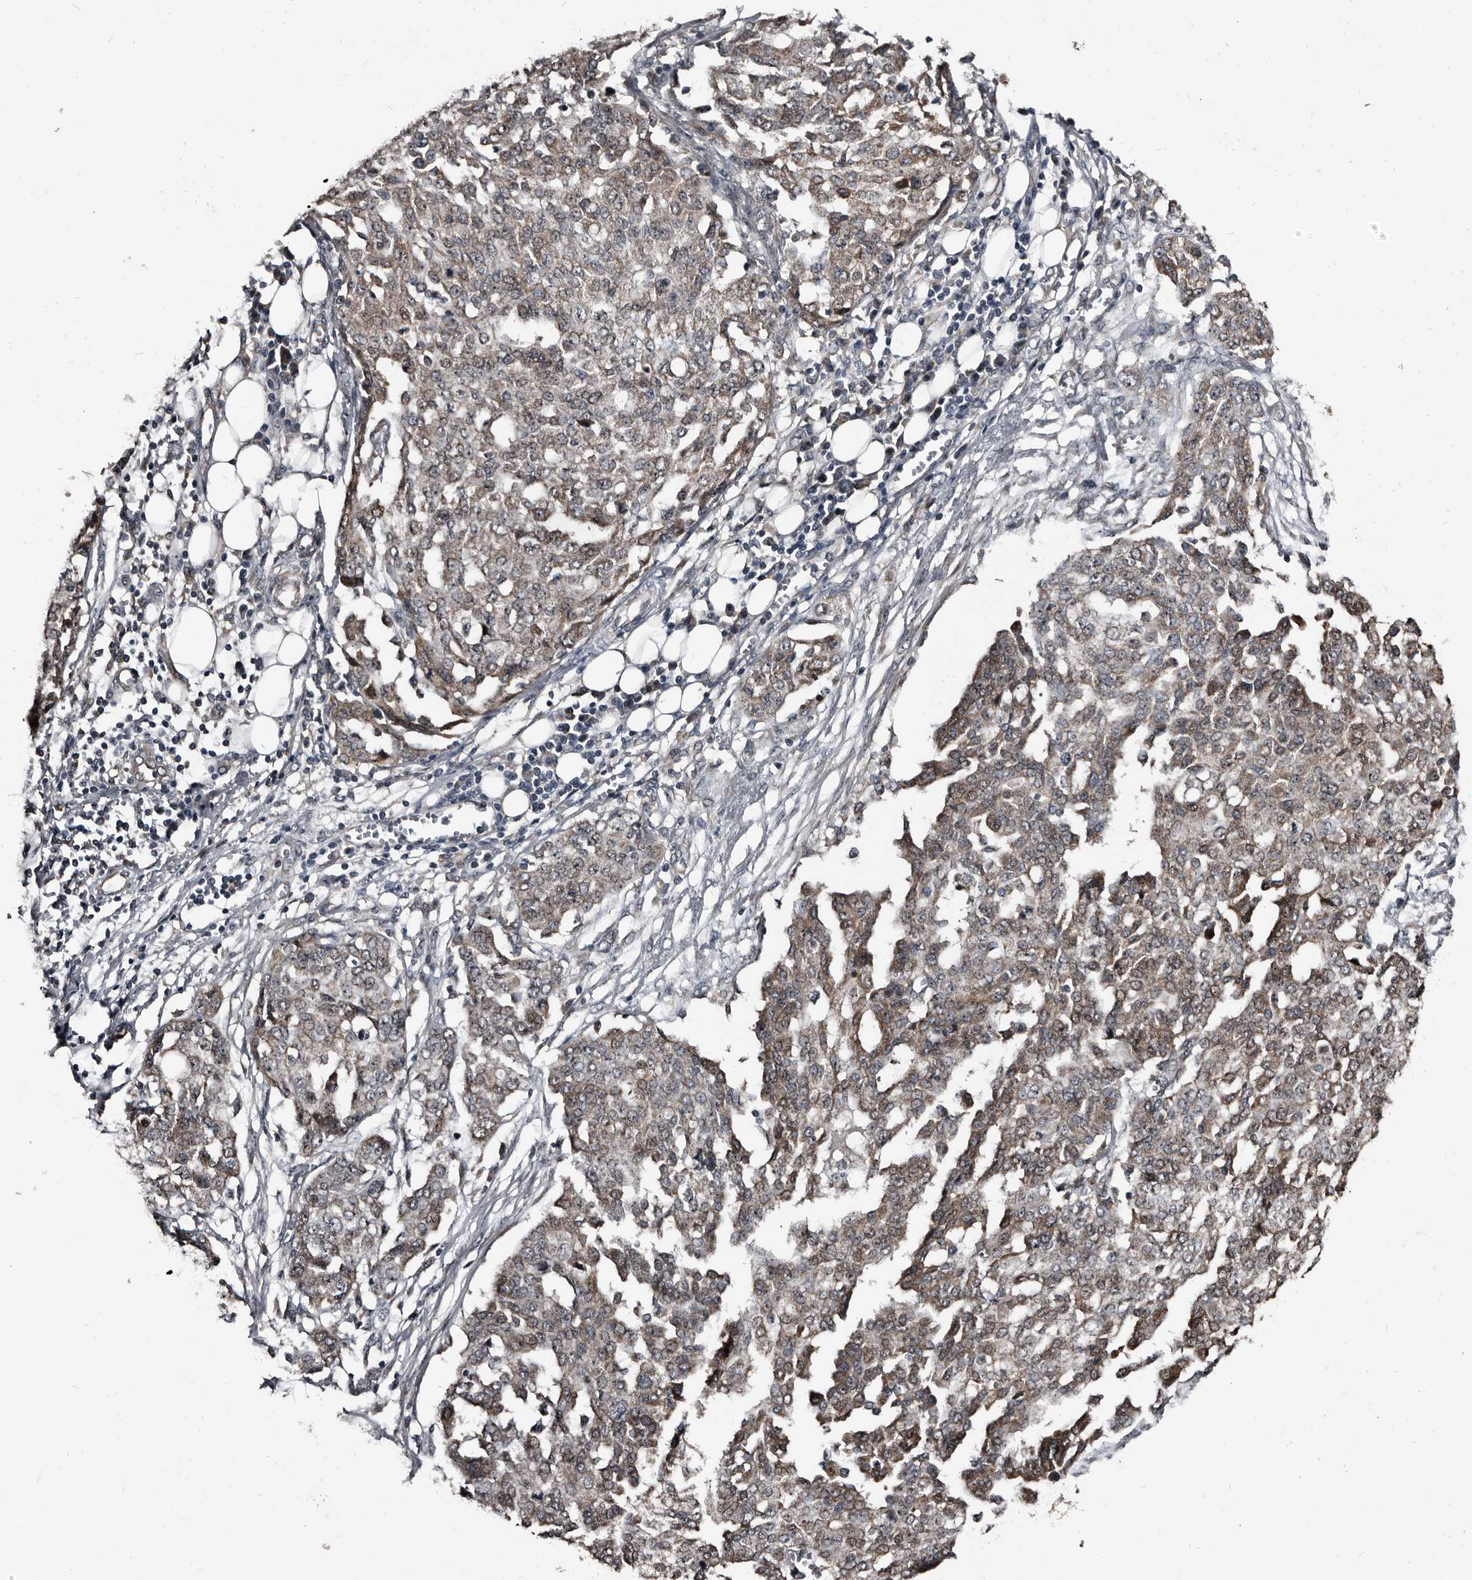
{"staining": {"intensity": "weak", "quantity": "25%-75%", "location": "cytoplasmic/membranous,nuclear"}, "tissue": "ovarian cancer", "cell_type": "Tumor cells", "image_type": "cancer", "snomed": [{"axis": "morphology", "description": "Cystadenocarcinoma, serous, NOS"}, {"axis": "topography", "description": "Soft tissue"}, {"axis": "topography", "description": "Ovary"}], "caption": "Tumor cells demonstrate weak cytoplasmic/membranous and nuclear staining in about 25%-75% of cells in ovarian cancer (serous cystadenocarcinoma).", "gene": "DHPS", "patient": {"sex": "female", "age": 57}}